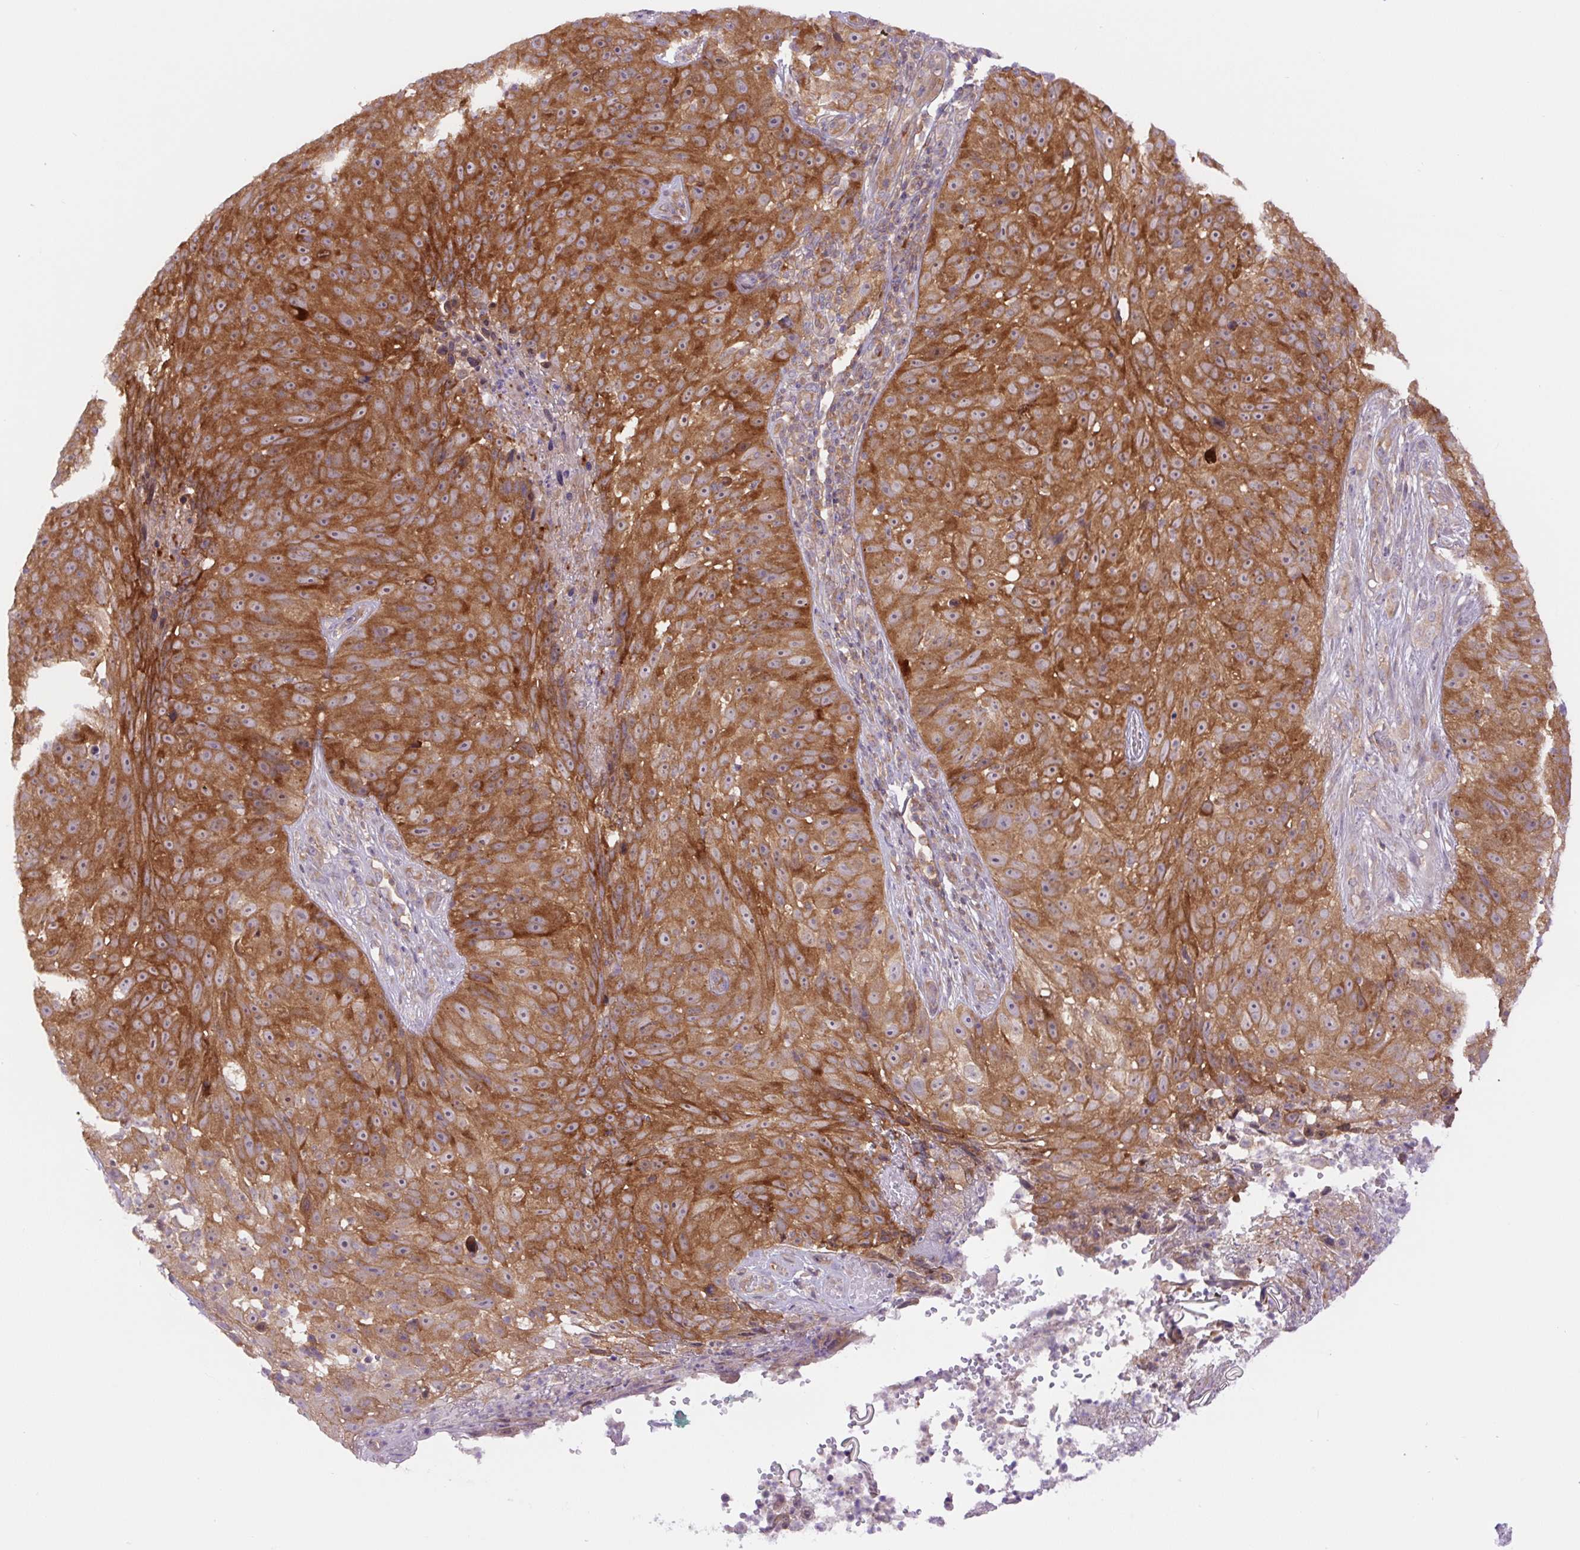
{"staining": {"intensity": "moderate", "quantity": ">75%", "location": "cytoplasmic/membranous"}, "tissue": "skin cancer", "cell_type": "Tumor cells", "image_type": "cancer", "snomed": [{"axis": "morphology", "description": "Squamous cell carcinoma, NOS"}, {"axis": "topography", "description": "Skin"}], "caption": "The photomicrograph reveals immunohistochemical staining of skin cancer. There is moderate cytoplasmic/membranous expression is seen in approximately >75% of tumor cells.", "gene": "MINK1", "patient": {"sex": "female", "age": 87}}